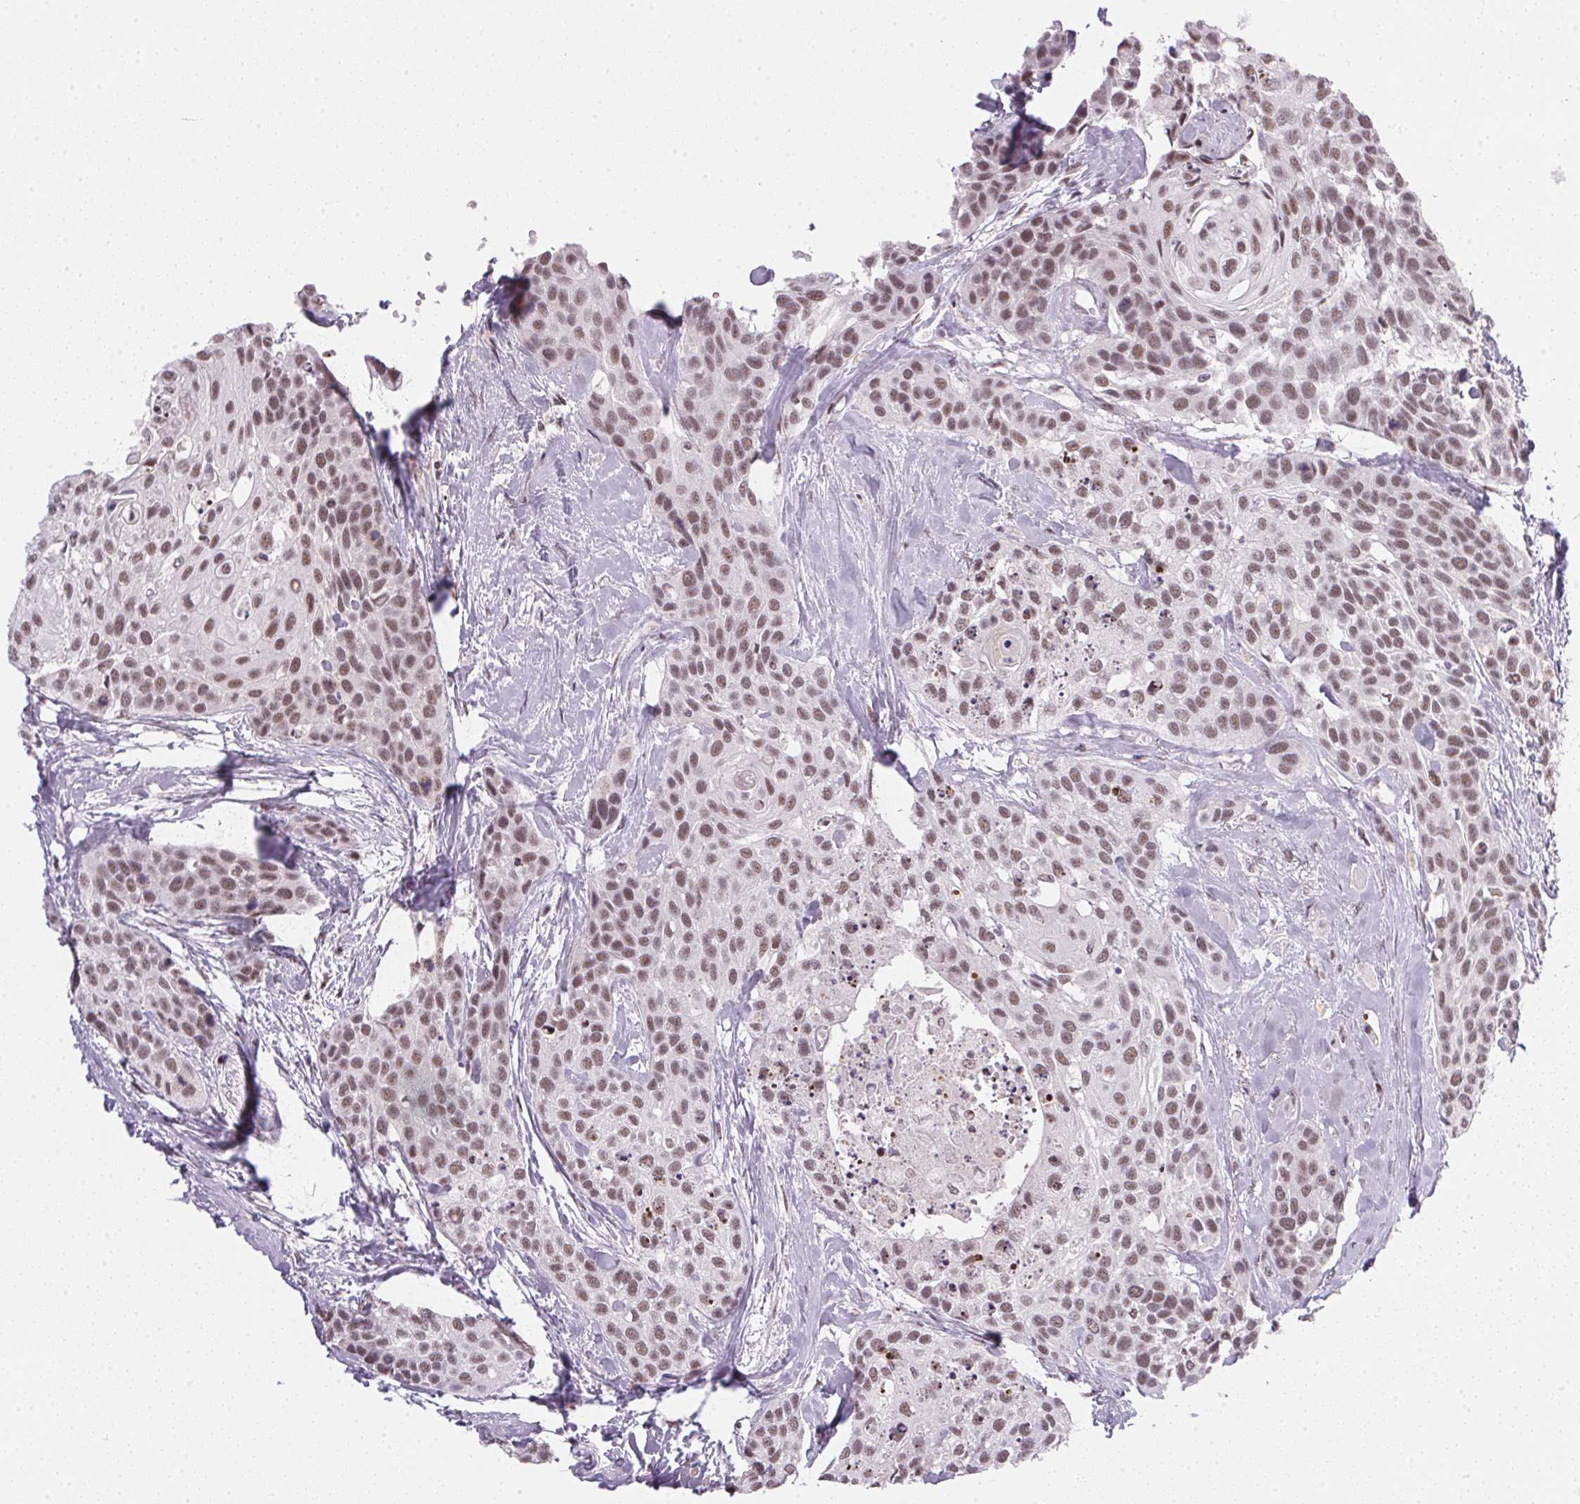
{"staining": {"intensity": "moderate", "quantity": ">75%", "location": "nuclear"}, "tissue": "head and neck cancer", "cell_type": "Tumor cells", "image_type": "cancer", "snomed": [{"axis": "morphology", "description": "Squamous cell carcinoma, NOS"}, {"axis": "topography", "description": "Head-Neck"}], "caption": "The photomicrograph exhibits immunohistochemical staining of head and neck cancer. There is moderate nuclear positivity is seen in about >75% of tumor cells.", "gene": "SRSF7", "patient": {"sex": "female", "age": 50}}